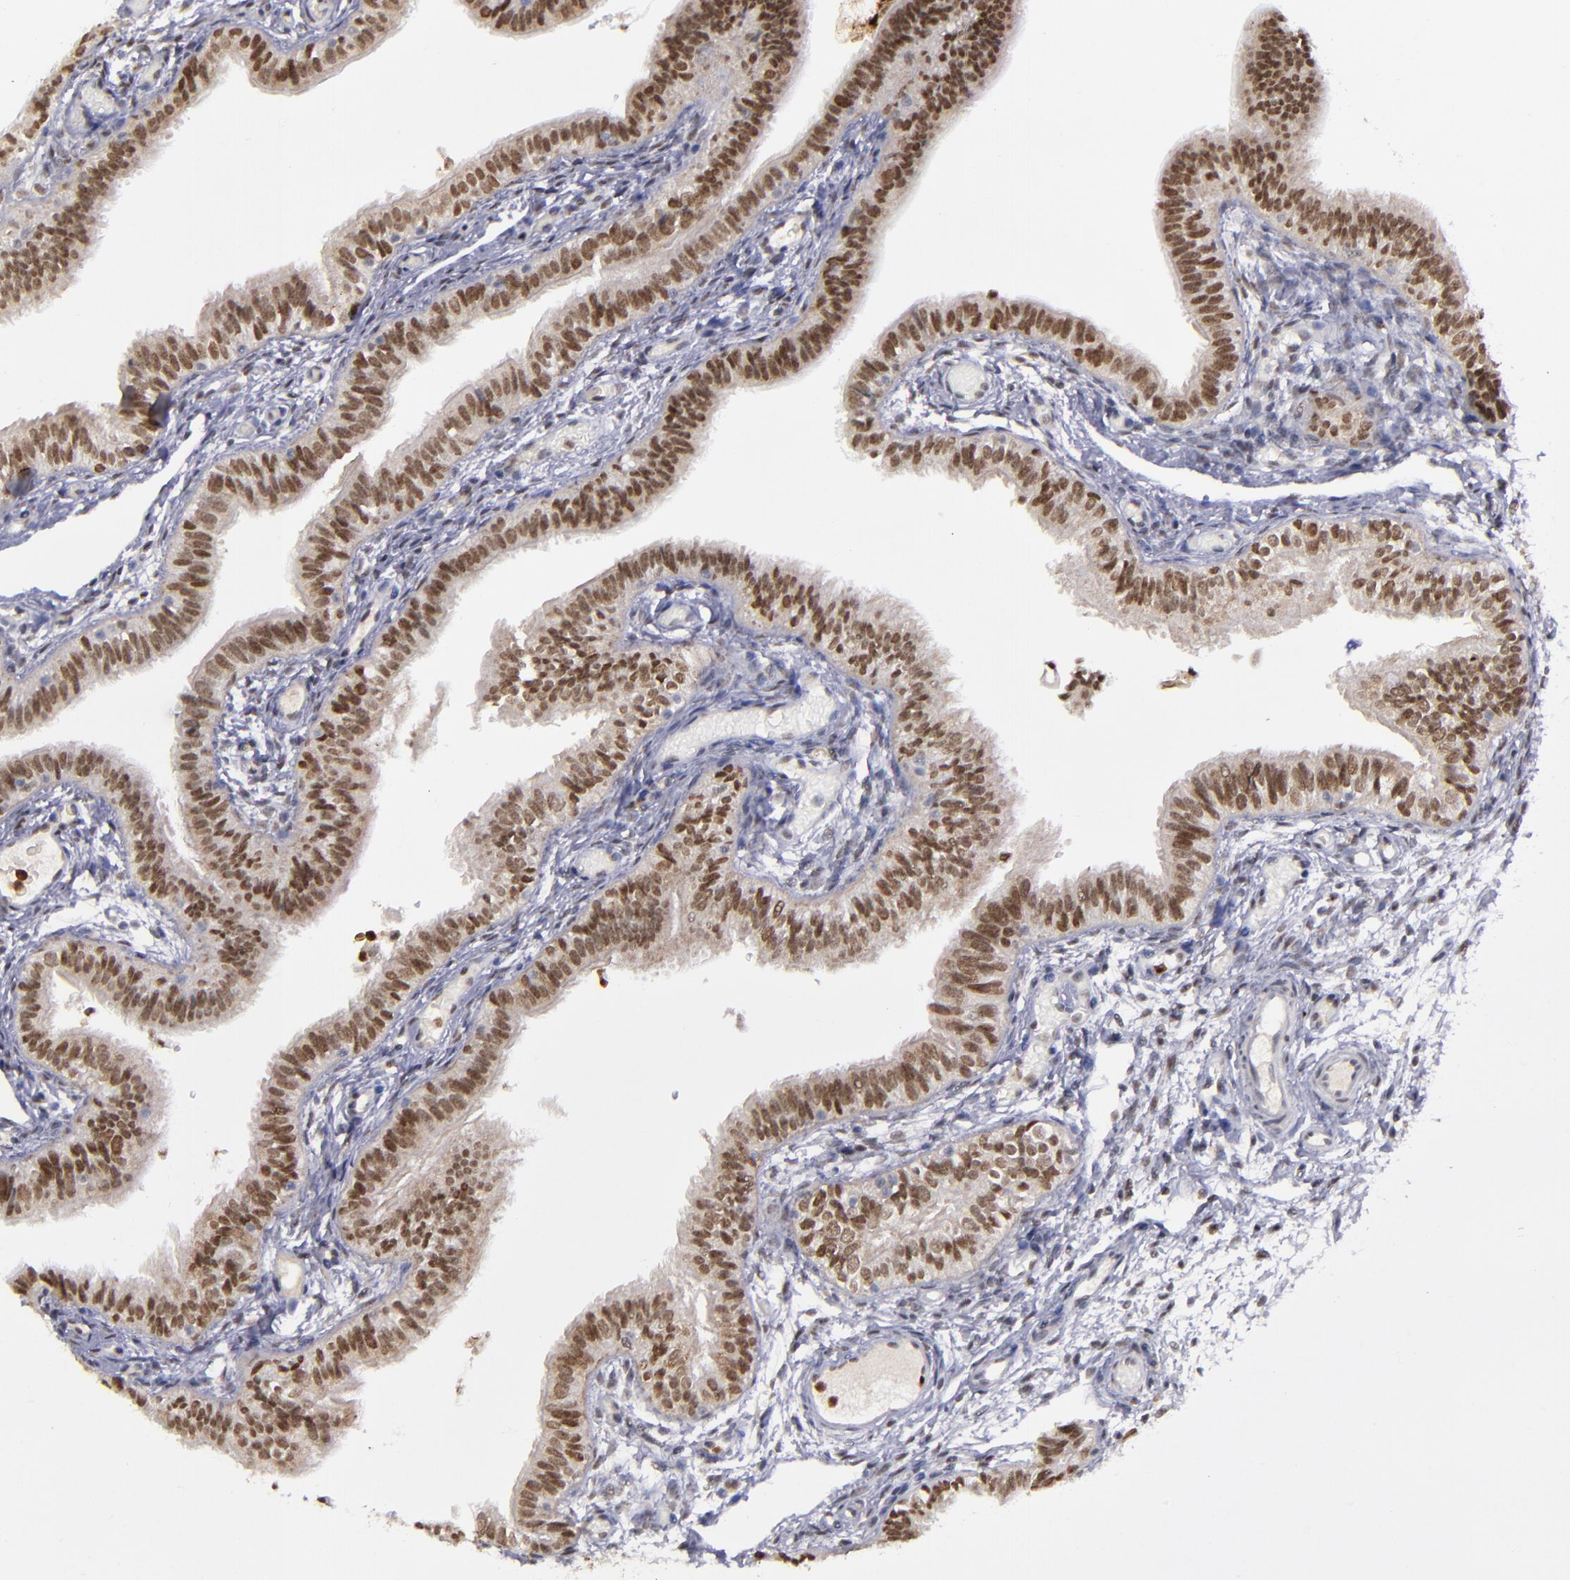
{"staining": {"intensity": "moderate", "quantity": ">75%", "location": "nuclear"}, "tissue": "fallopian tube", "cell_type": "Glandular cells", "image_type": "normal", "snomed": [{"axis": "morphology", "description": "Normal tissue, NOS"}, {"axis": "morphology", "description": "Dermoid, NOS"}, {"axis": "topography", "description": "Fallopian tube"}], "caption": "Immunohistochemistry of unremarkable human fallopian tube demonstrates medium levels of moderate nuclear positivity in about >75% of glandular cells.", "gene": "RREB1", "patient": {"sex": "female", "age": 33}}